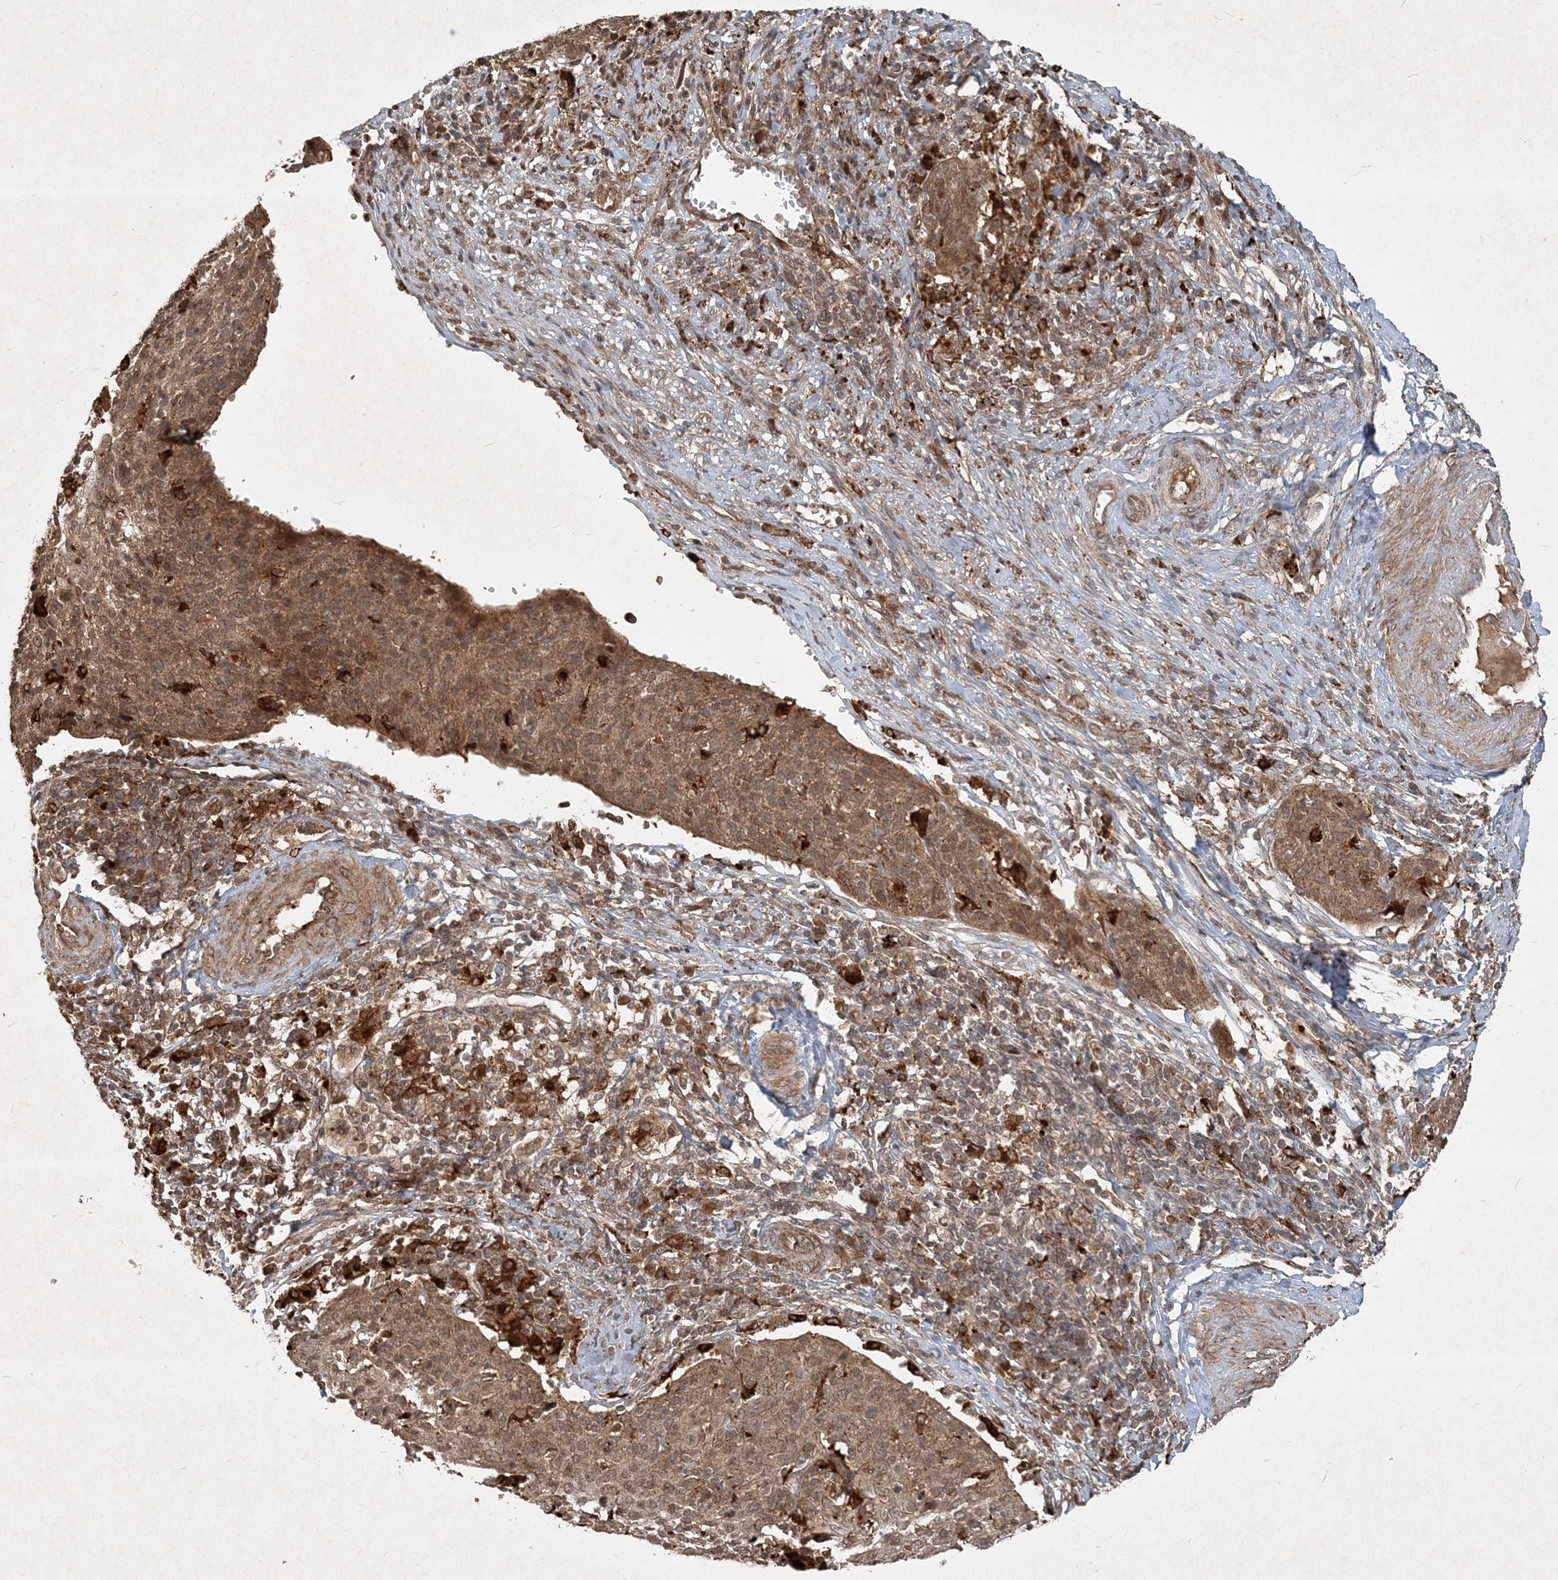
{"staining": {"intensity": "moderate", "quantity": ">75%", "location": "cytoplasmic/membranous"}, "tissue": "cervical cancer", "cell_type": "Tumor cells", "image_type": "cancer", "snomed": [{"axis": "morphology", "description": "Squamous cell carcinoma, NOS"}, {"axis": "topography", "description": "Cervix"}], "caption": "Cervical squamous cell carcinoma stained with DAB IHC displays medium levels of moderate cytoplasmic/membranous expression in about >75% of tumor cells.", "gene": "NARS1", "patient": {"sex": "female", "age": 38}}